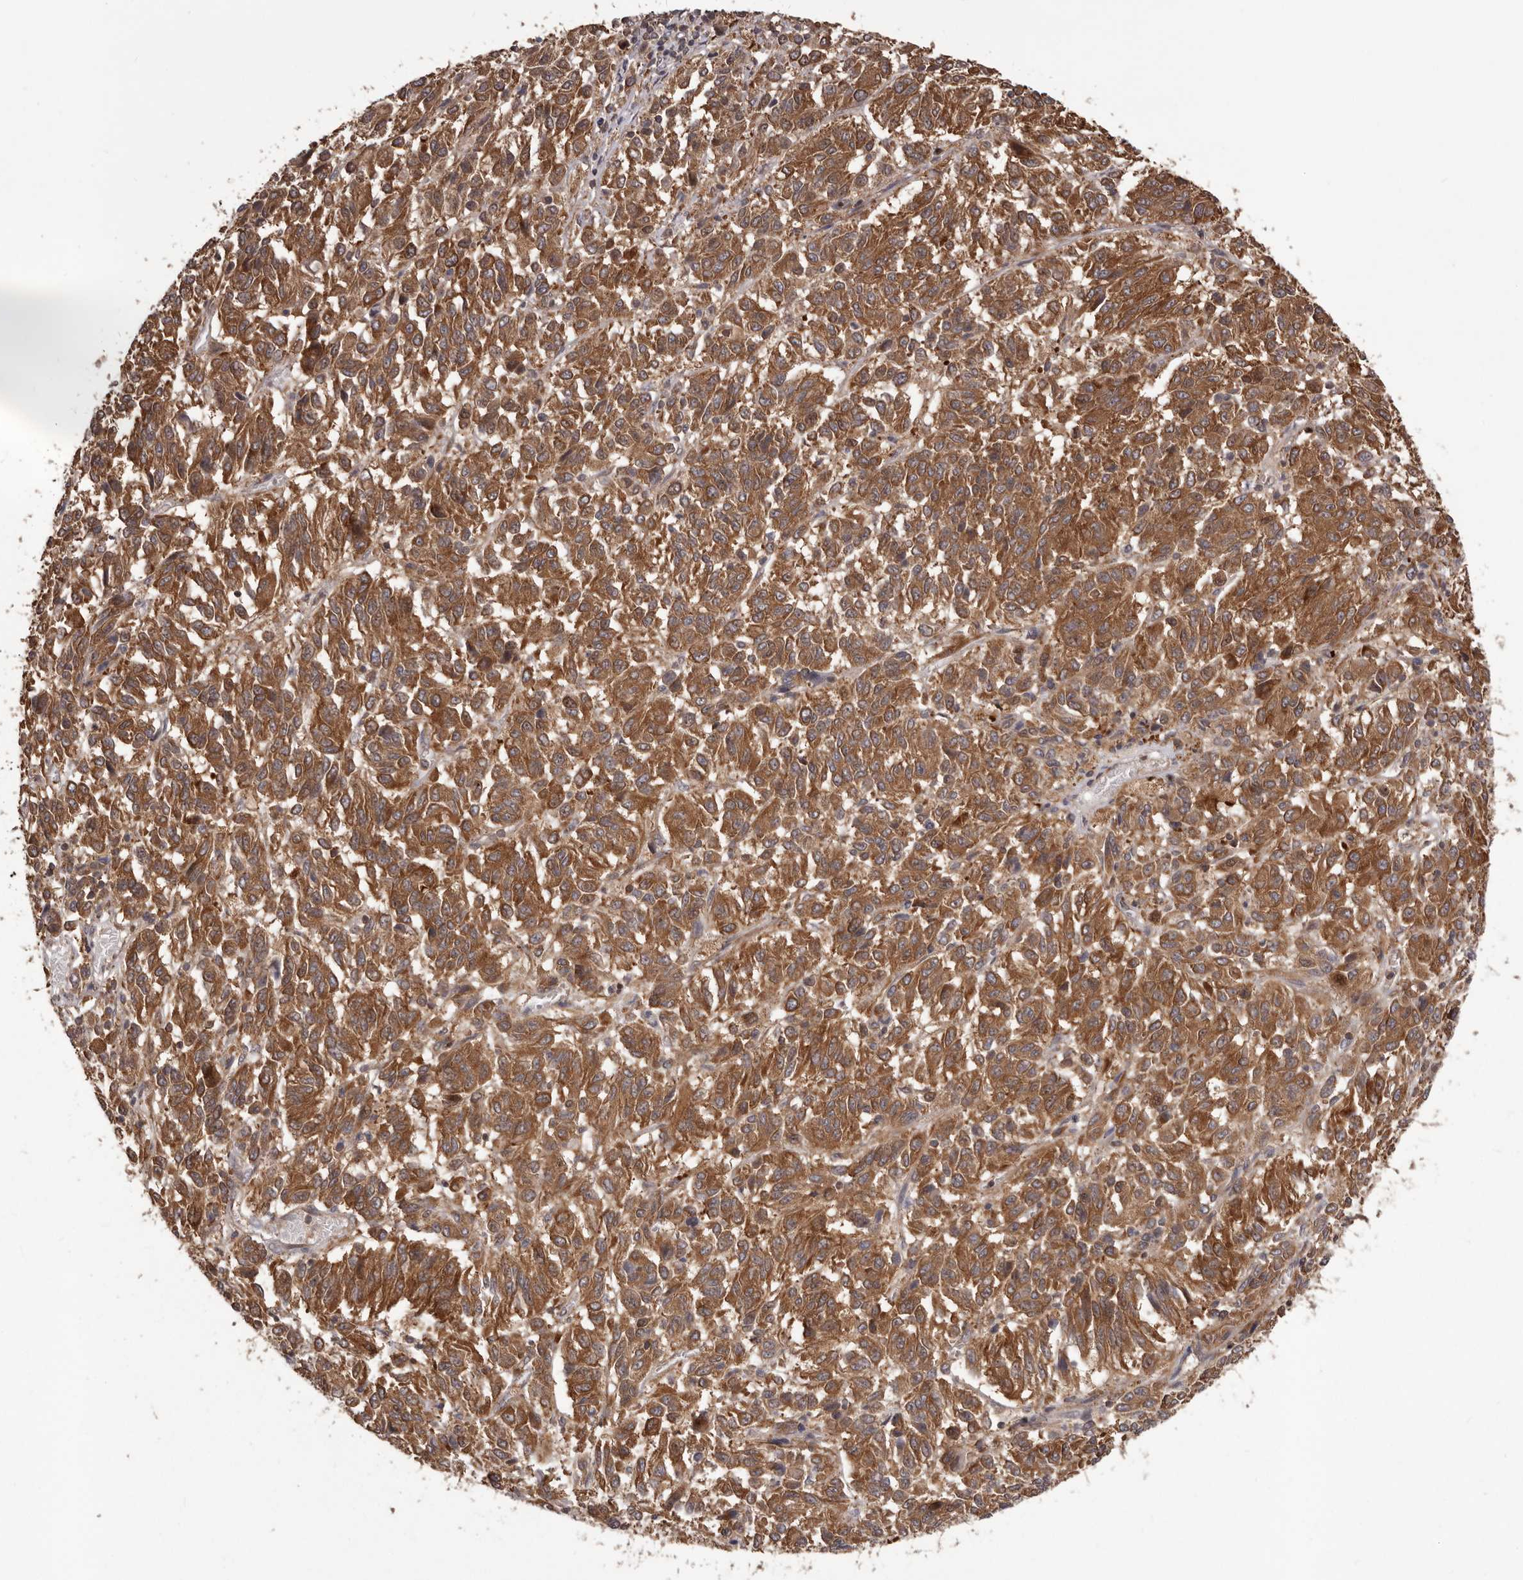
{"staining": {"intensity": "moderate", "quantity": ">75%", "location": "cytoplasmic/membranous"}, "tissue": "melanoma", "cell_type": "Tumor cells", "image_type": "cancer", "snomed": [{"axis": "morphology", "description": "Malignant melanoma, Metastatic site"}, {"axis": "topography", "description": "Lung"}], "caption": "Immunohistochemistry histopathology image of malignant melanoma (metastatic site) stained for a protein (brown), which exhibits medium levels of moderate cytoplasmic/membranous positivity in approximately >75% of tumor cells.", "gene": "HBS1L", "patient": {"sex": "male", "age": 64}}